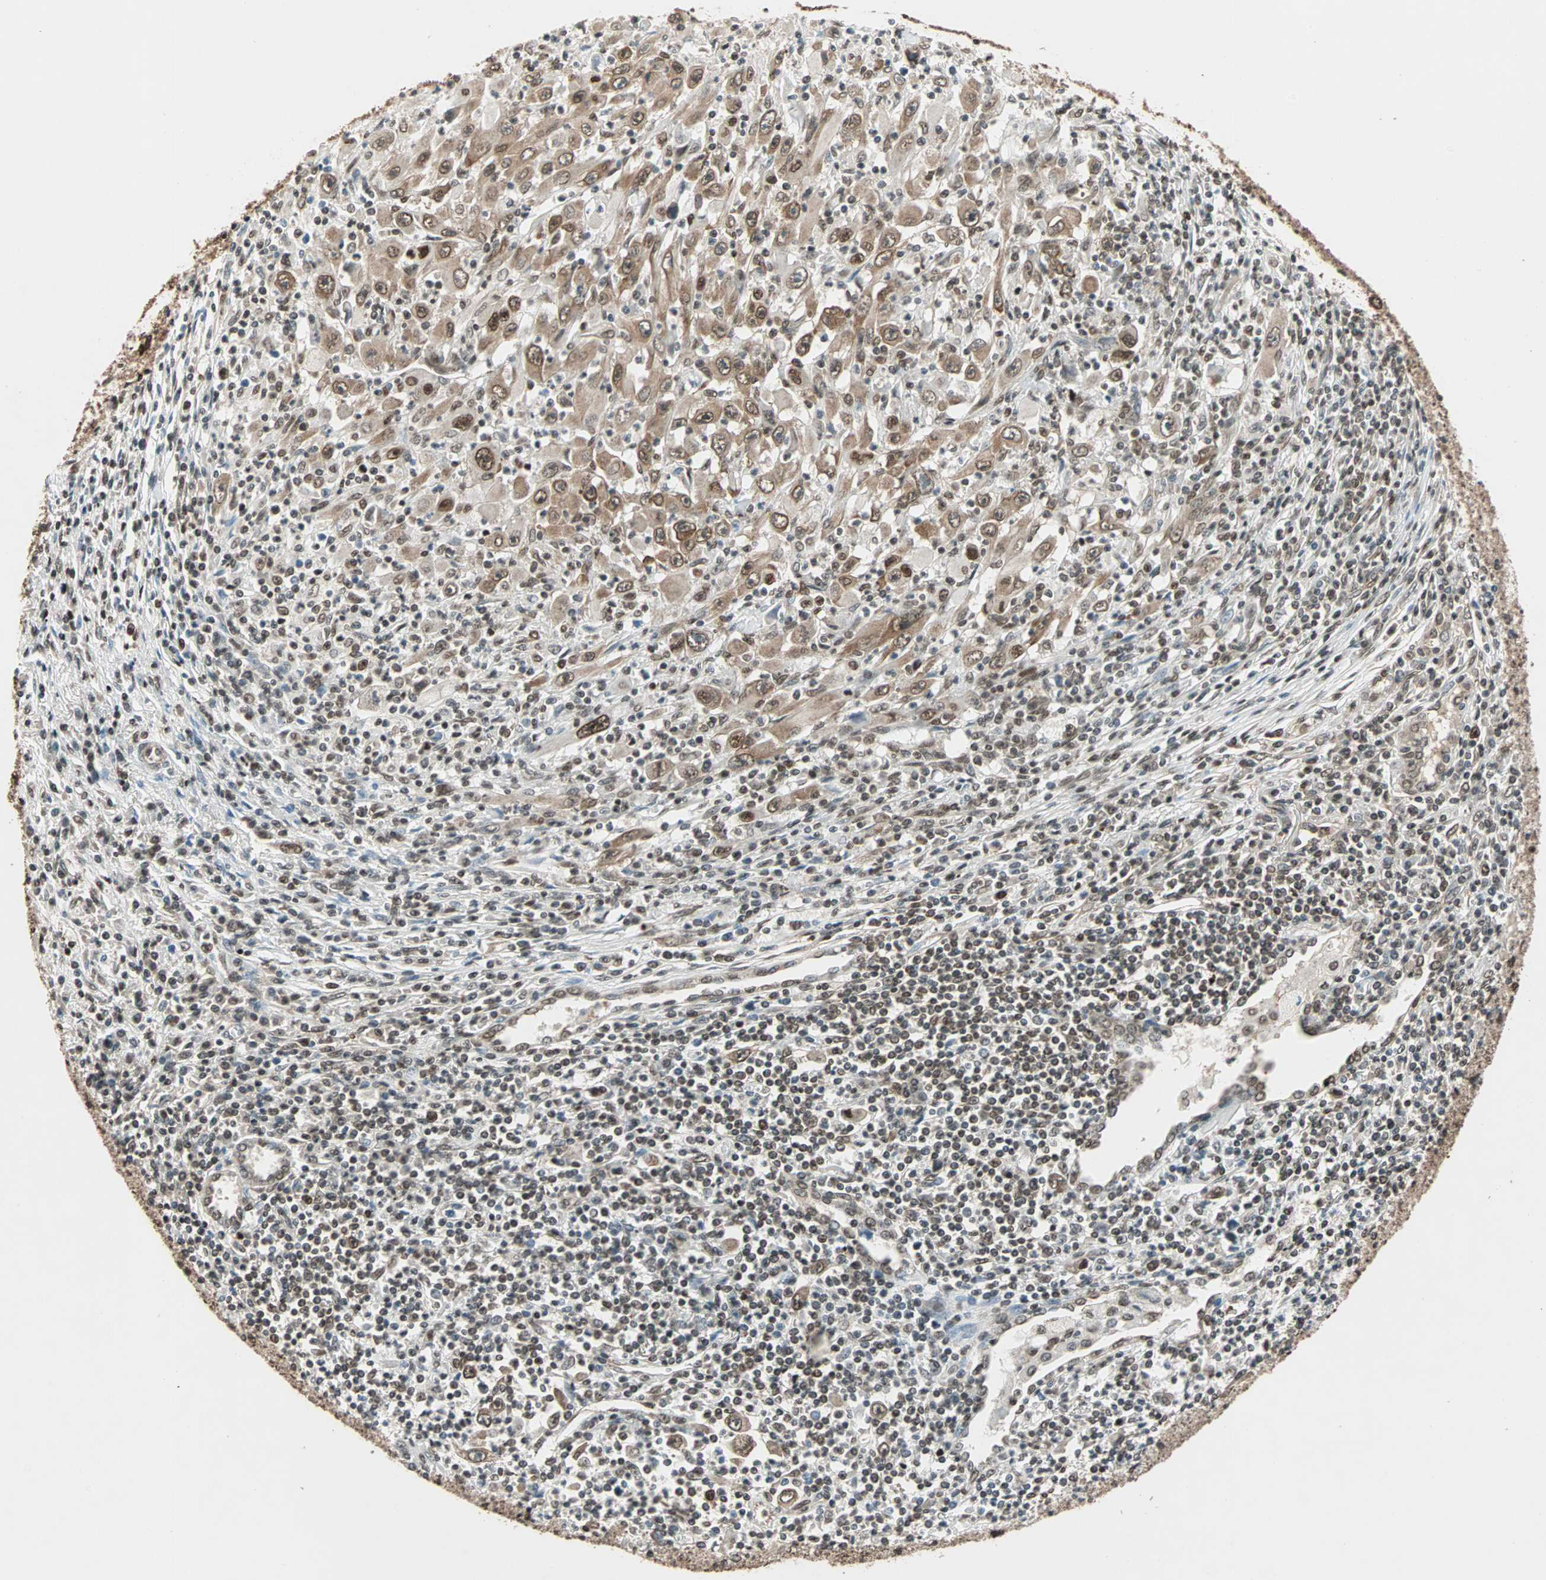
{"staining": {"intensity": "strong", "quantity": ">75%", "location": "cytoplasmic/membranous,nuclear"}, "tissue": "melanoma", "cell_type": "Tumor cells", "image_type": "cancer", "snomed": [{"axis": "morphology", "description": "Malignant melanoma, Metastatic site"}, {"axis": "topography", "description": "Skin"}], "caption": "Human malignant melanoma (metastatic site) stained for a protein (brown) exhibits strong cytoplasmic/membranous and nuclear positive staining in approximately >75% of tumor cells.", "gene": "DAZAP1", "patient": {"sex": "female", "age": 56}}